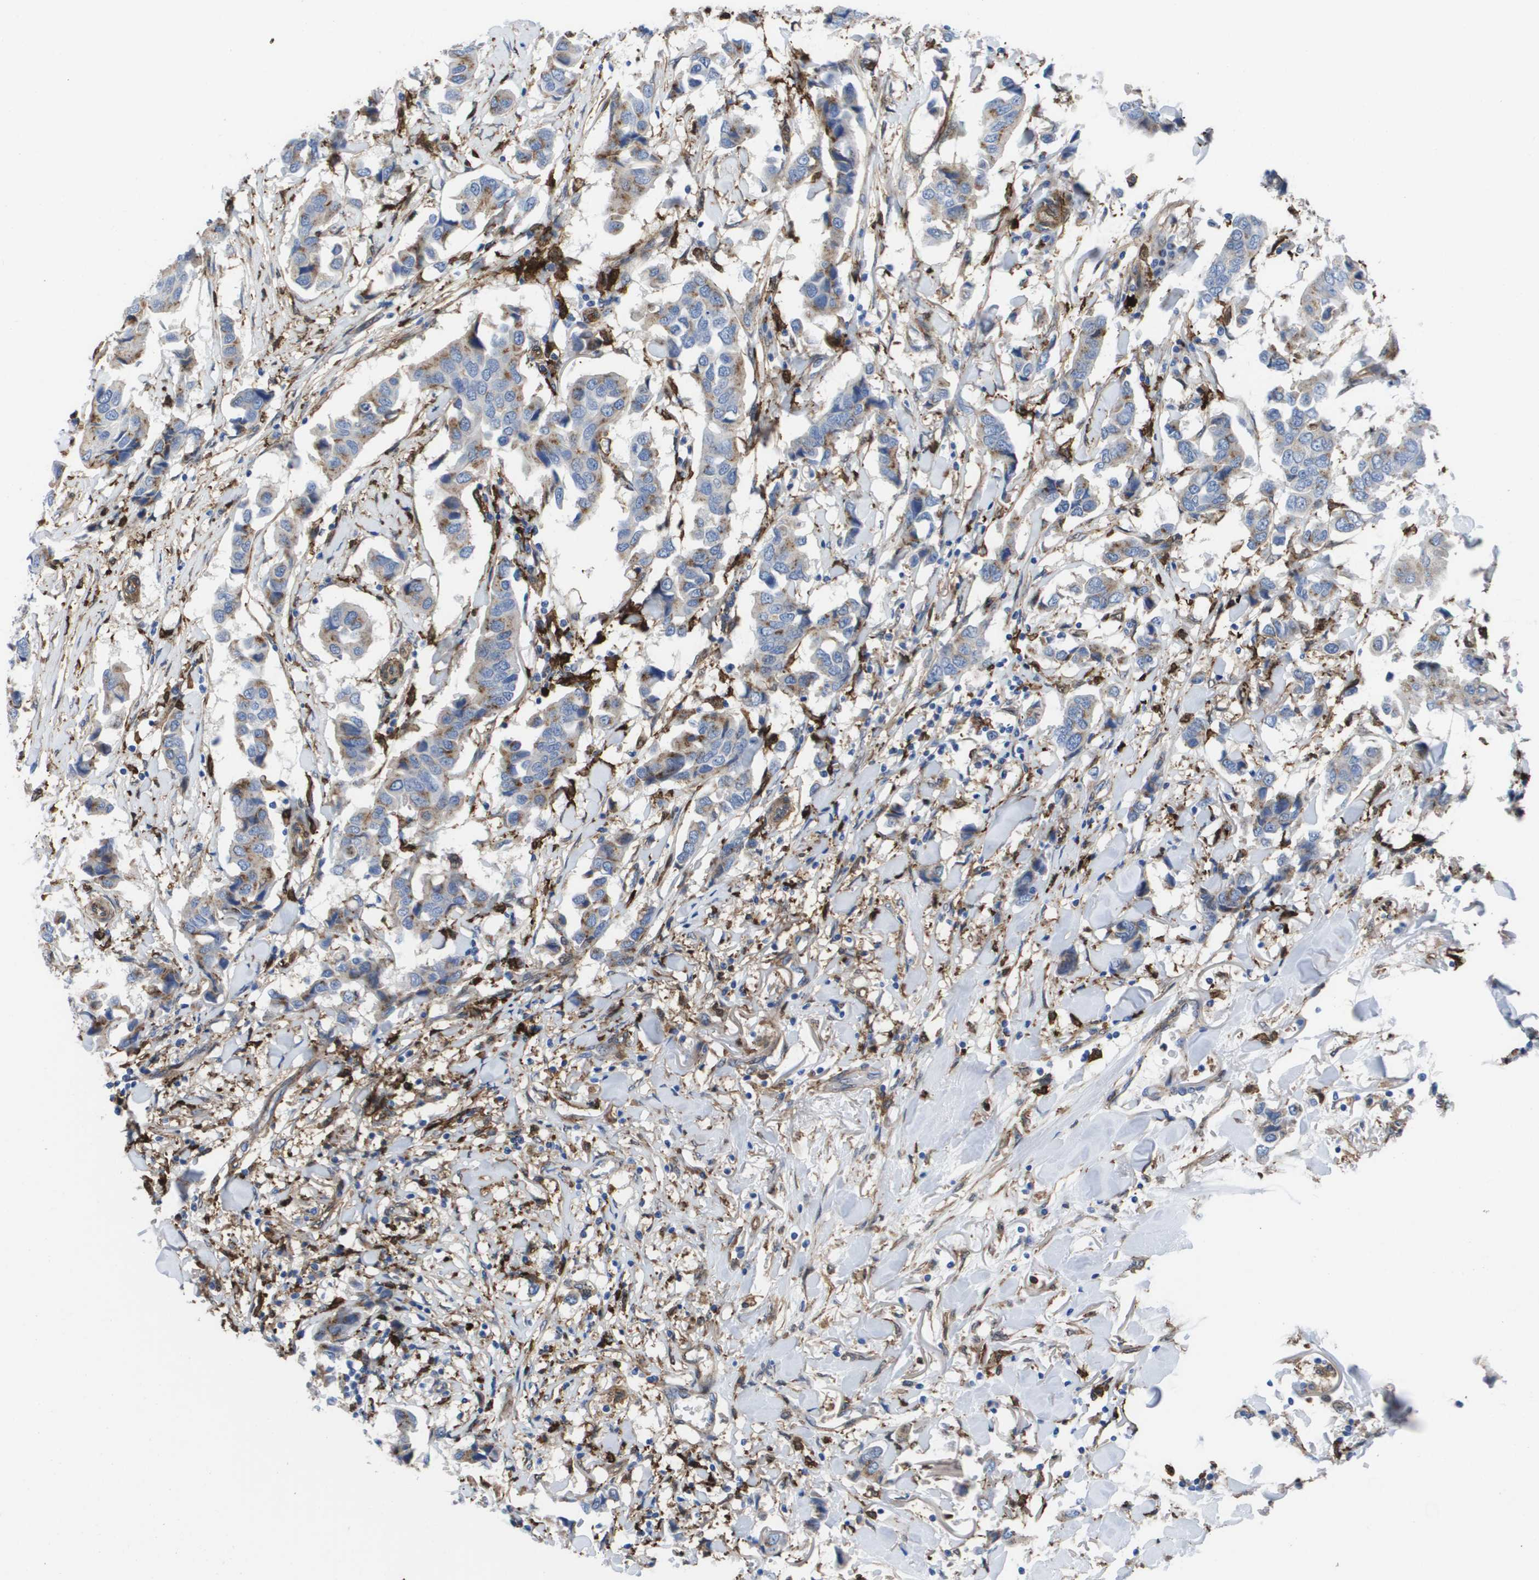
{"staining": {"intensity": "weak", "quantity": ">75%", "location": "cytoplasmic/membranous"}, "tissue": "breast cancer", "cell_type": "Tumor cells", "image_type": "cancer", "snomed": [{"axis": "morphology", "description": "Duct carcinoma"}, {"axis": "topography", "description": "Breast"}], "caption": "Breast cancer (intraductal carcinoma) stained with a brown dye displays weak cytoplasmic/membranous positive staining in about >75% of tumor cells.", "gene": "SLC37A2", "patient": {"sex": "female", "age": 80}}